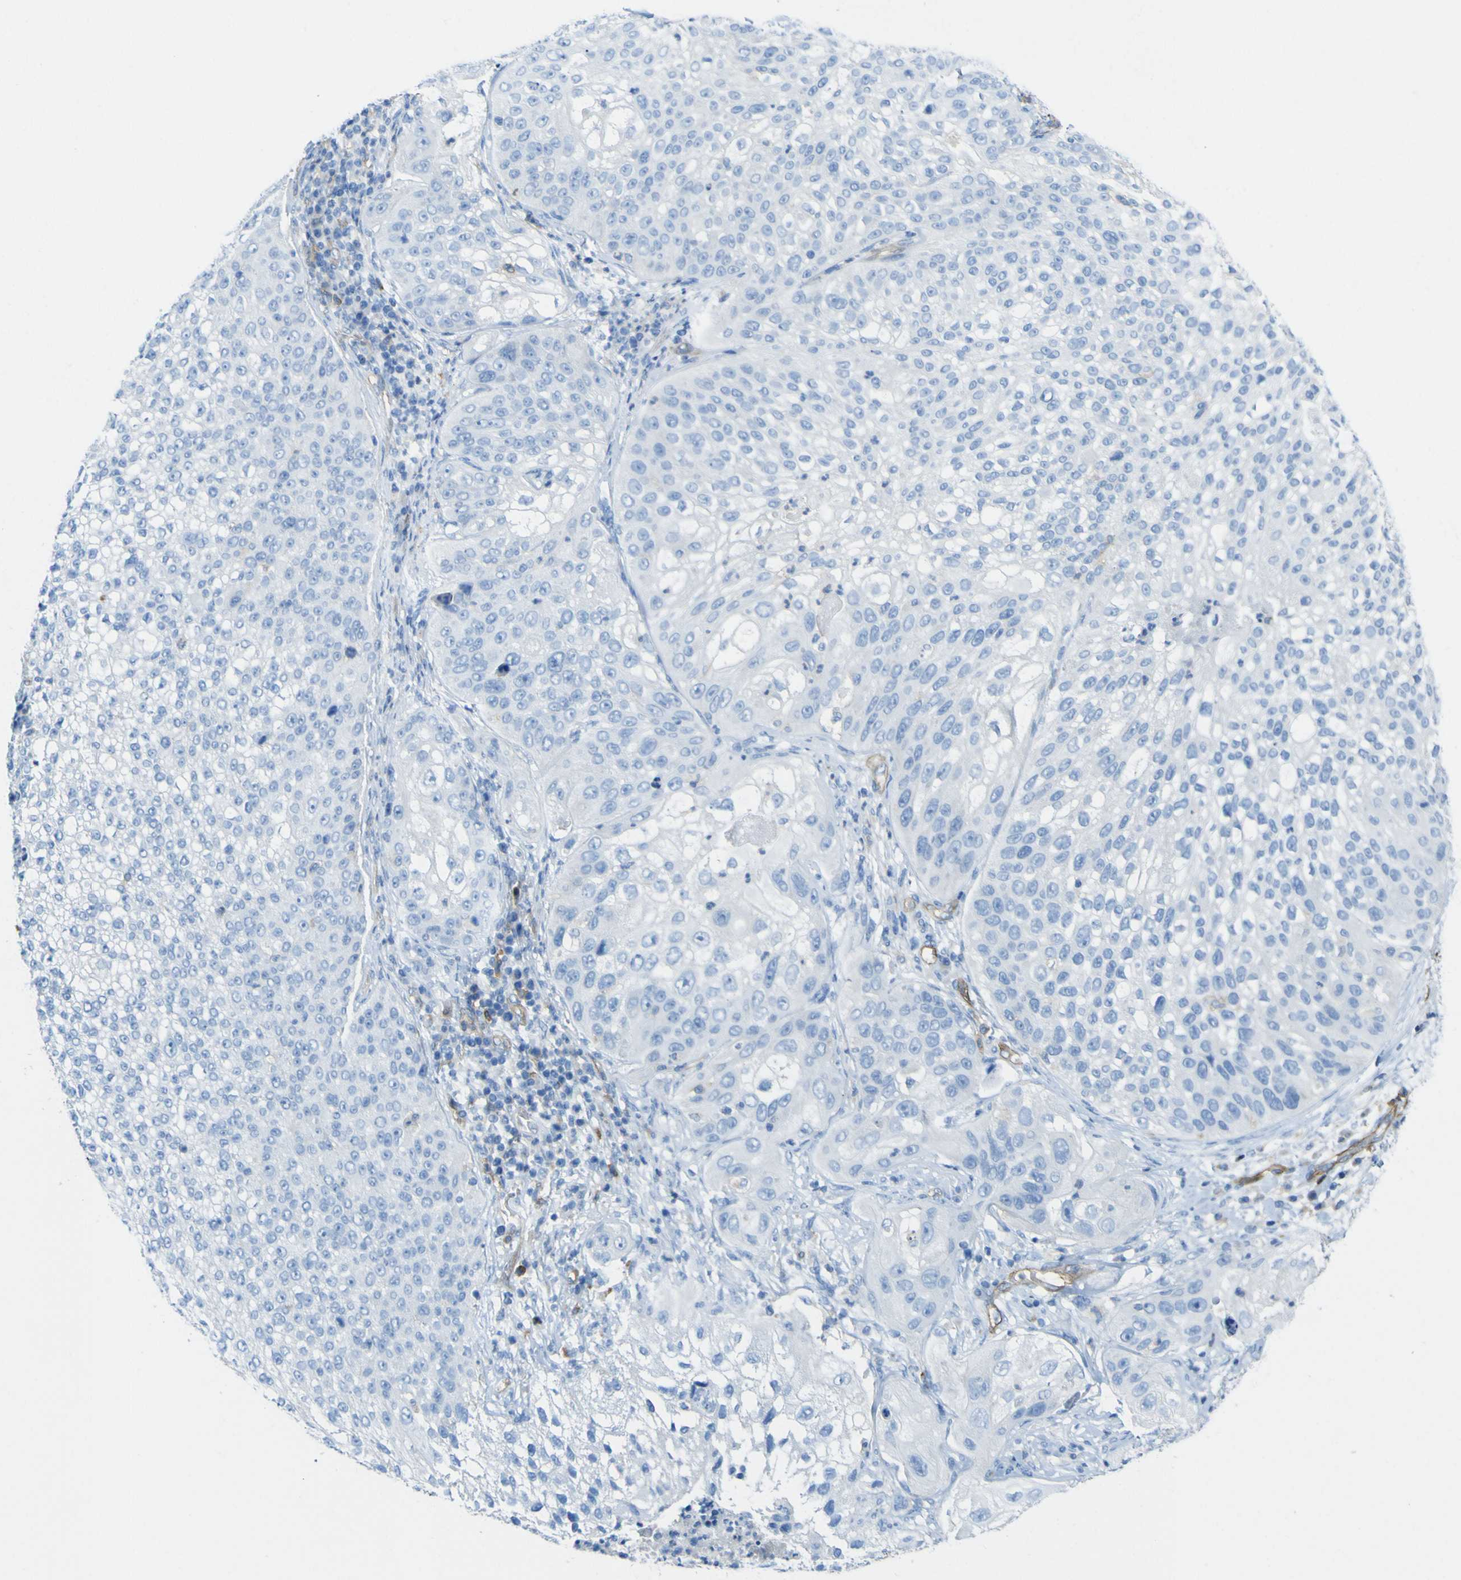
{"staining": {"intensity": "negative", "quantity": "none", "location": "none"}, "tissue": "lung cancer", "cell_type": "Tumor cells", "image_type": "cancer", "snomed": [{"axis": "morphology", "description": "Inflammation, NOS"}, {"axis": "morphology", "description": "Squamous cell carcinoma, NOS"}, {"axis": "topography", "description": "Lymph node"}, {"axis": "topography", "description": "Soft tissue"}, {"axis": "topography", "description": "Lung"}], "caption": "Tumor cells show no significant expression in lung cancer.", "gene": "CD93", "patient": {"sex": "male", "age": 66}}